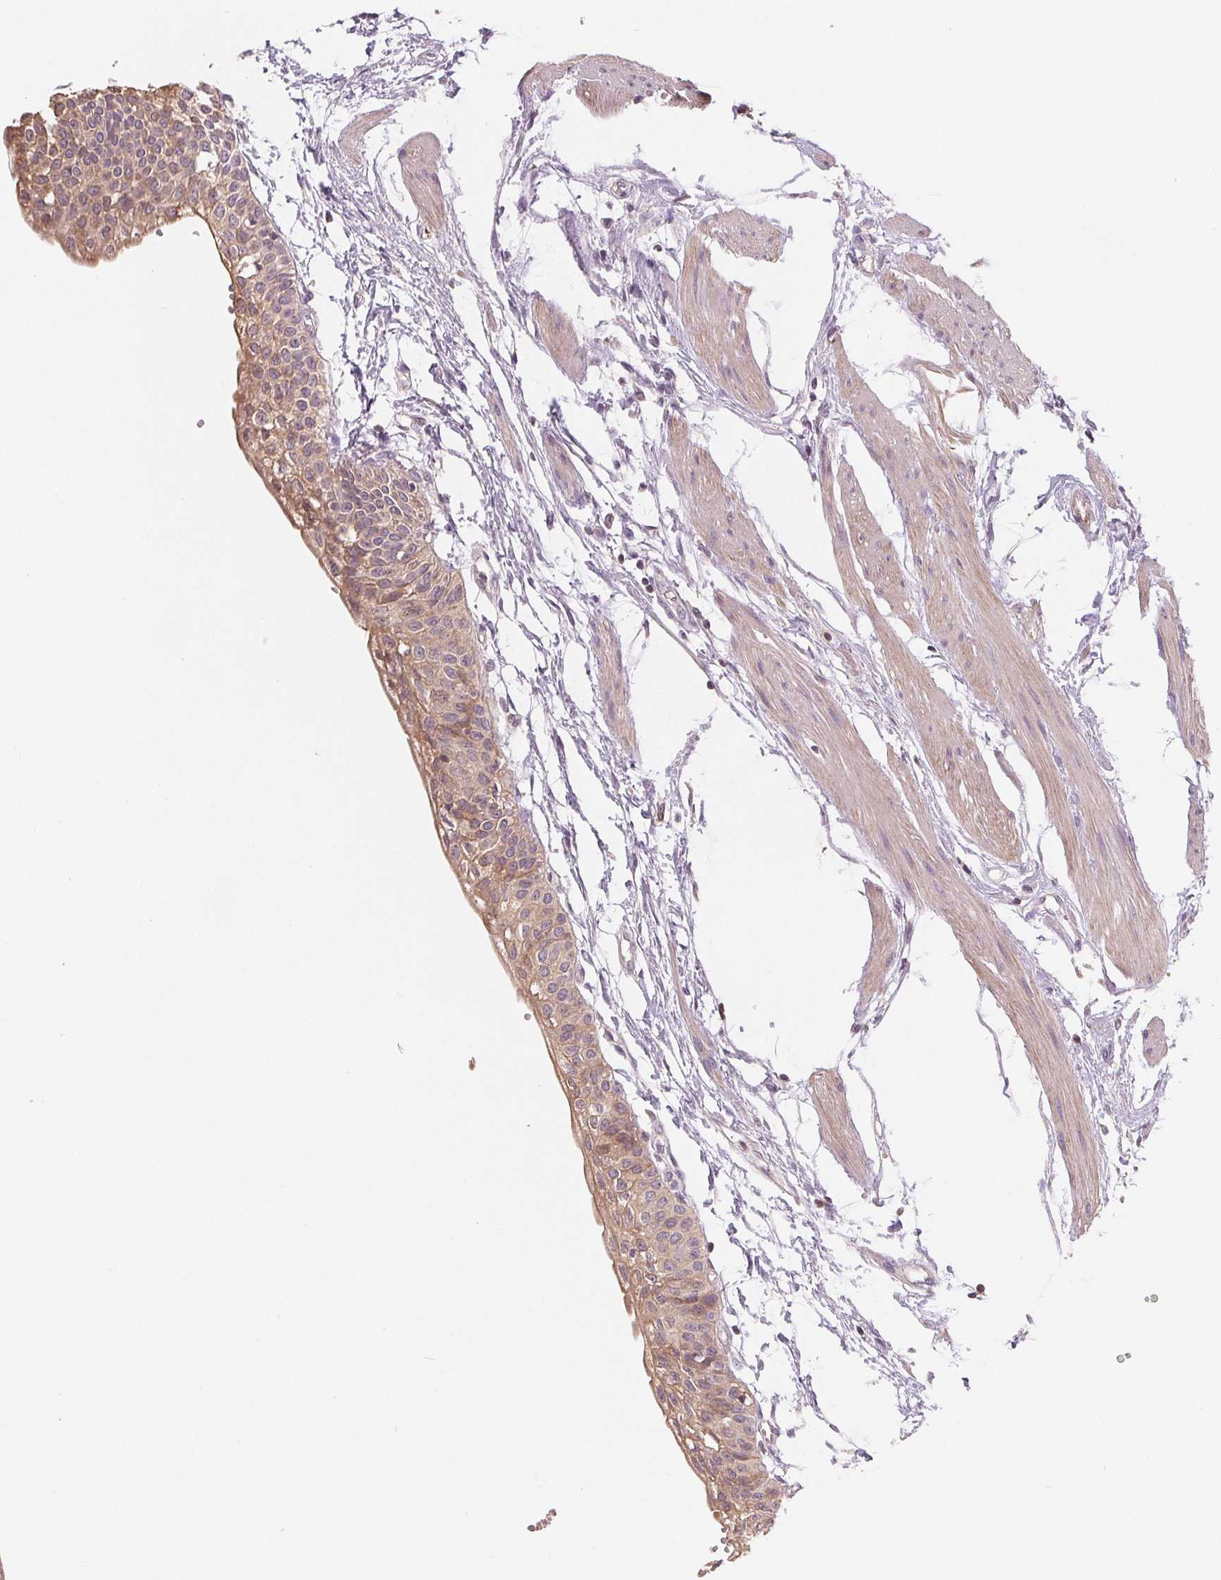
{"staining": {"intensity": "moderate", "quantity": "25%-75%", "location": "cytoplasmic/membranous"}, "tissue": "urinary bladder", "cell_type": "Urothelial cells", "image_type": "normal", "snomed": [{"axis": "morphology", "description": "Normal tissue, NOS"}, {"axis": "topography", "description": "Urinary bladder"}, {"axis": "topography", "description": "Peripheral nerve tissue"}], "caption": "Protein expression analysis of benign urinary bladder demonstrates moderate cytoplasmic/membranous staining in about 25%-75% of urothelial cells.", "gene": "VTCN1", "patient": {"sex": "male", "age": 55}}